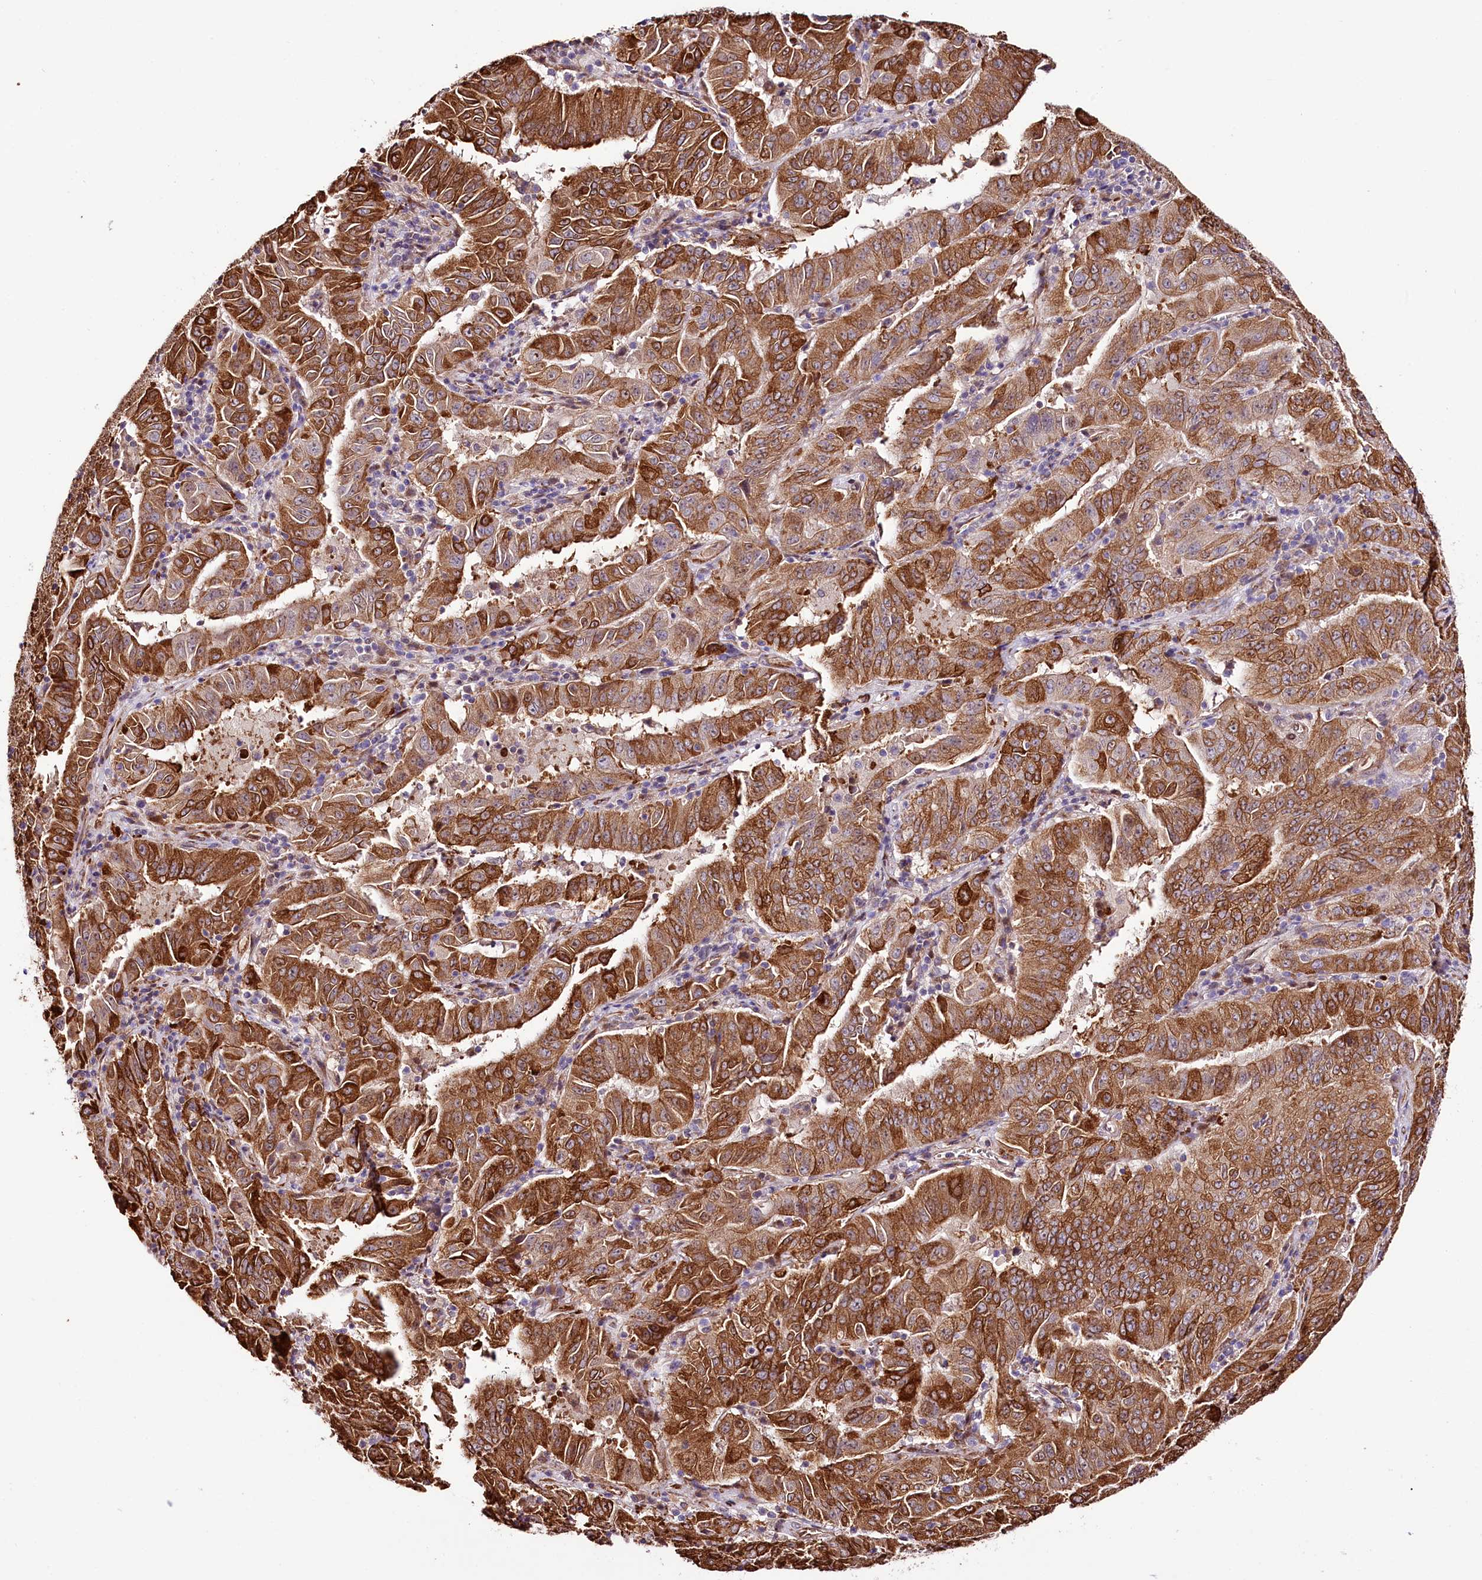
{"staining": {"intensity": "strong", "quantity": ">75%", "location": "cytoplasmic/membranous"}, "tissue": "pancreatic cancer", "cell_type": "Tumor cells", "image_type": "cancer", "snomed": [{"axis": "morphology", "description": "Adenocarcinoma, NOS"}, {"axis": "topography", "description": "Pancreas"}], "caption": "Tumor cells exhibit high levels of strong cytoplasmic/membranous positivity in approximately >75% of cells in pancreatic adenocarcinoma.", "gene": "CUTC", "patient": {"sex": "male", "age": 63}}